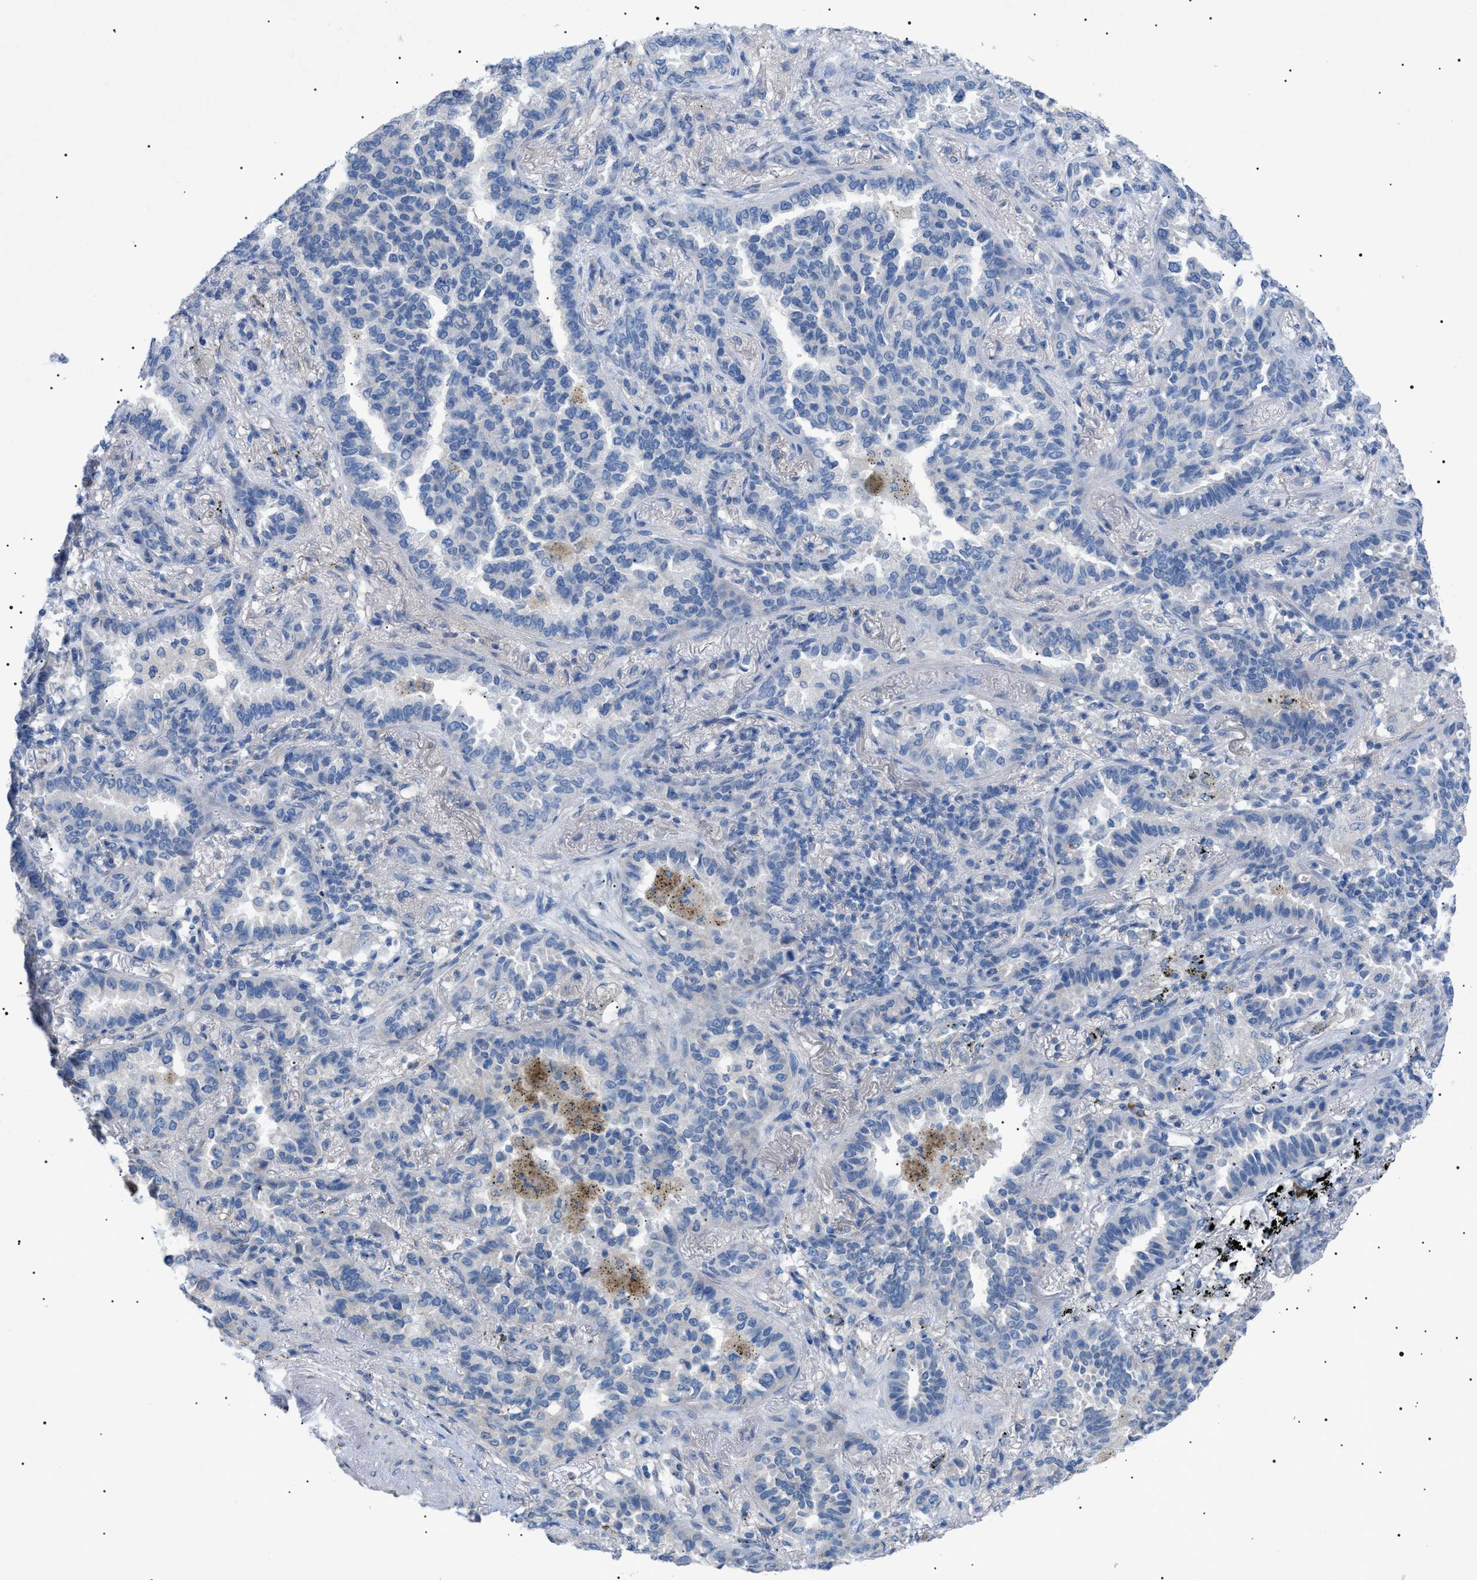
{"staining": {"intensity": "negative", "quantity": "none", "location": "none"}, "tissue": "lung cancer", "cell_type": "Tumor cells", "image_type": "cancer", "snomed": [{"axis": "morphology", "description": "Normal tissue, NOS"}, {"axis": "morphology", "description": "Adenocarcinoma, NOS"}, {"axis": "topography", "description": "Lung"}], "caption": "This is a photomicrograph of immunohistochemistry staining of lung cancer (adenocarcinoma), which shows no staining in tumor cells. The staining is performed using DAB (3,3'-diaminobenzidine) brown chromogen with nuclei counter-stained in using hematoxylin.", "gene": "ADAMTS1", "patient": {"sex": "male", "age": 59}}